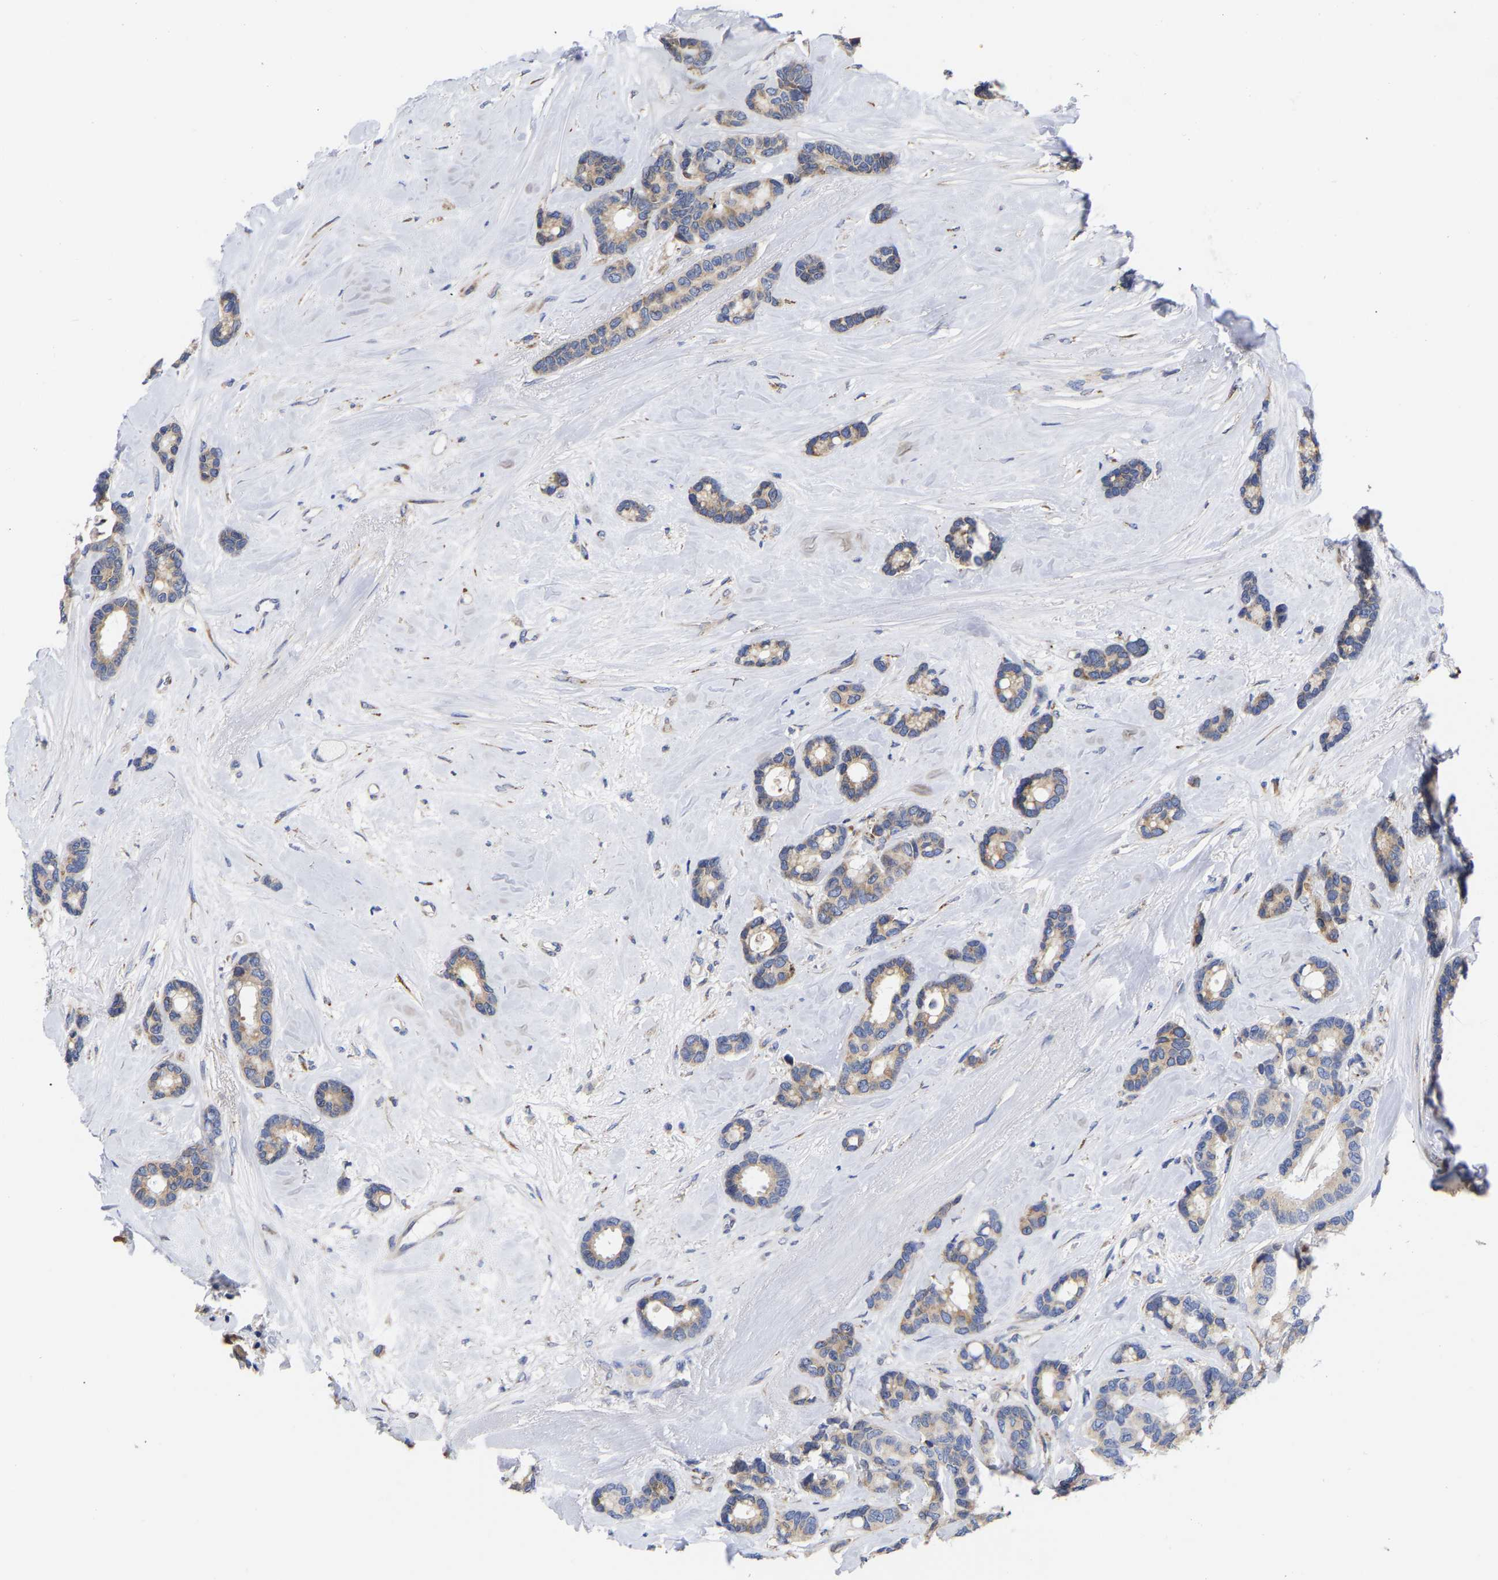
{"staining": {"intensity": "moderate", "quantity": "25%-75%", "location": "cytoplasmic/membranous"}, "tissue": "breast cancer", "cell_type": "Tumor cells", "image_type": "cancer", "snomed": [{"axis": "morphology", "description": "Duct carcinoma"}, {"axis": "topography", "description": "Breast"}], "caption": "The image displays staining of breast cancer, revealing moderate cytoplasmic/membranous protein expression (brown color) within tumor cells. The staining was performed using DAB (3,3'-diaminobenzidine), with brown indicating positive protein expression. Nuclei are stained blue with hematoxylin.", "gene": "CFAP298", "patient": {"sex": "female", "age": 87}}